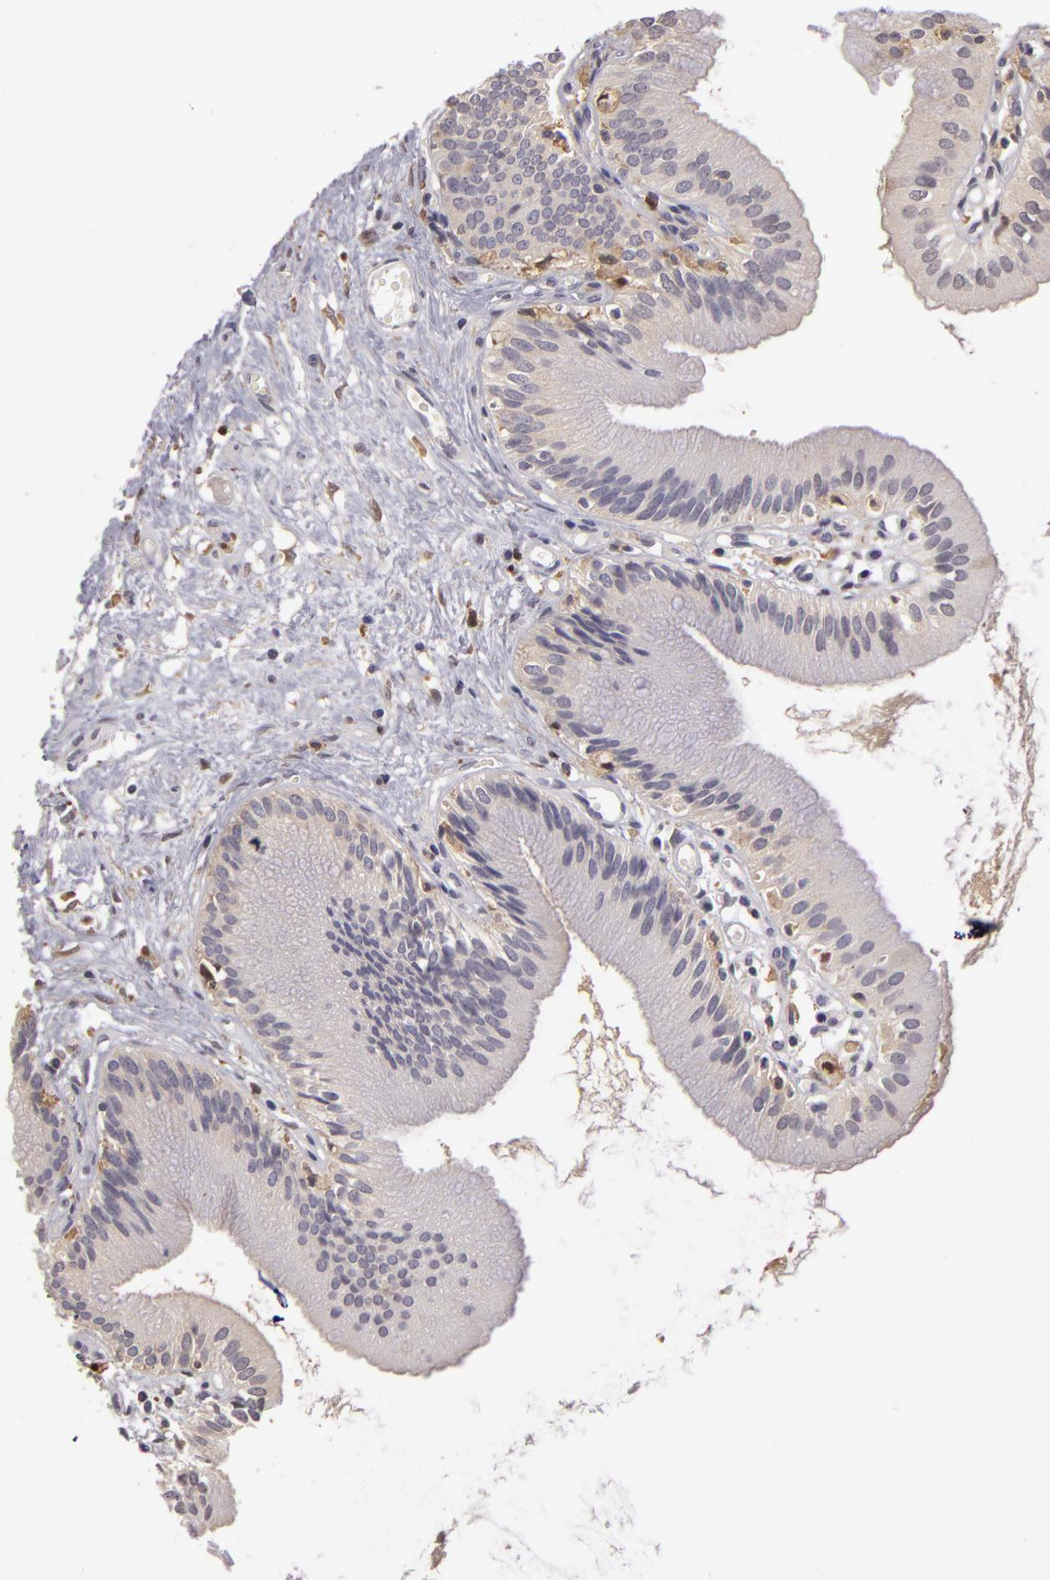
{"staining": {"intensity": "negative", "quantity": "none", "location": "none"}, "tissue": "gallbladder", "cell_type": "Glandular cells", "image_type": "normal", "snomed": [{"axis": "morphology", "description": "Normal tissue, NOS"}, {"axis": "topography", "description": "Gallbladder"}], "caption": "Human gallbladder stained for a protein using IHC demonstrates no expression in glandular cells.", "gene": "GNPDA1", "patient": {"sex": "male", "age": 58}}